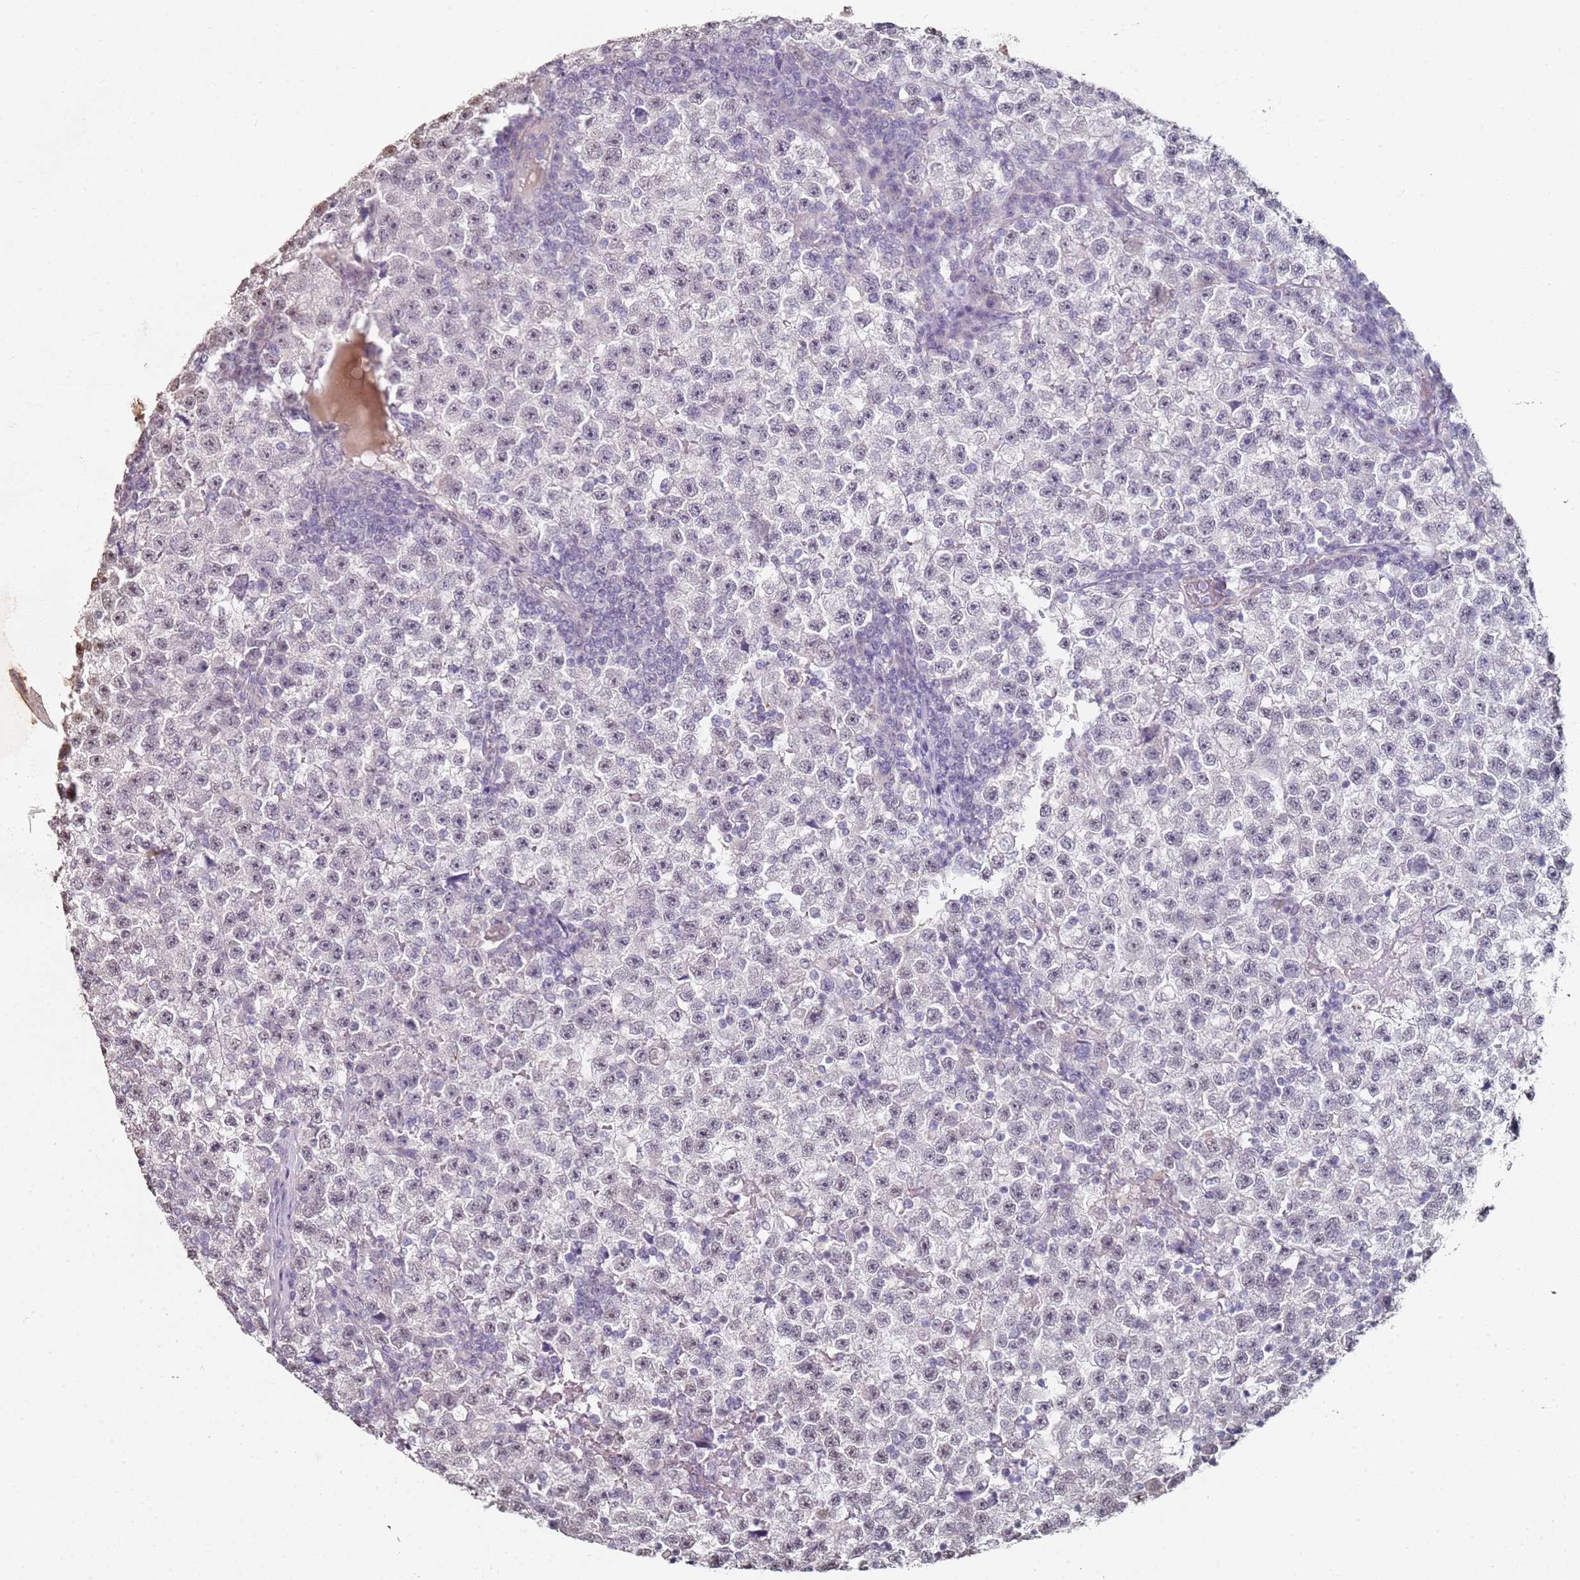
{"staining": {"intensity": "weak", "quantity": "<25%", "location": "nuclear"}, "tissue": "testis cancer", "cell_type": "Tumor cells", "image_type": "cancer", "snomed": [{"axis": "morphology", "description": "Seminoma, NOS"}, {"axis": "topography", "description": "Testis"}], "caption": "High magnification brightfield microscopy of testis seminoma stained with DAB (3,3'-diaminobenzidine) (brown) and counterstained with hematoxylin (blue): tumor cells show no significant positivity.", "gene": "DNAH11", "patient": {"sex": "male", "age": 22}}